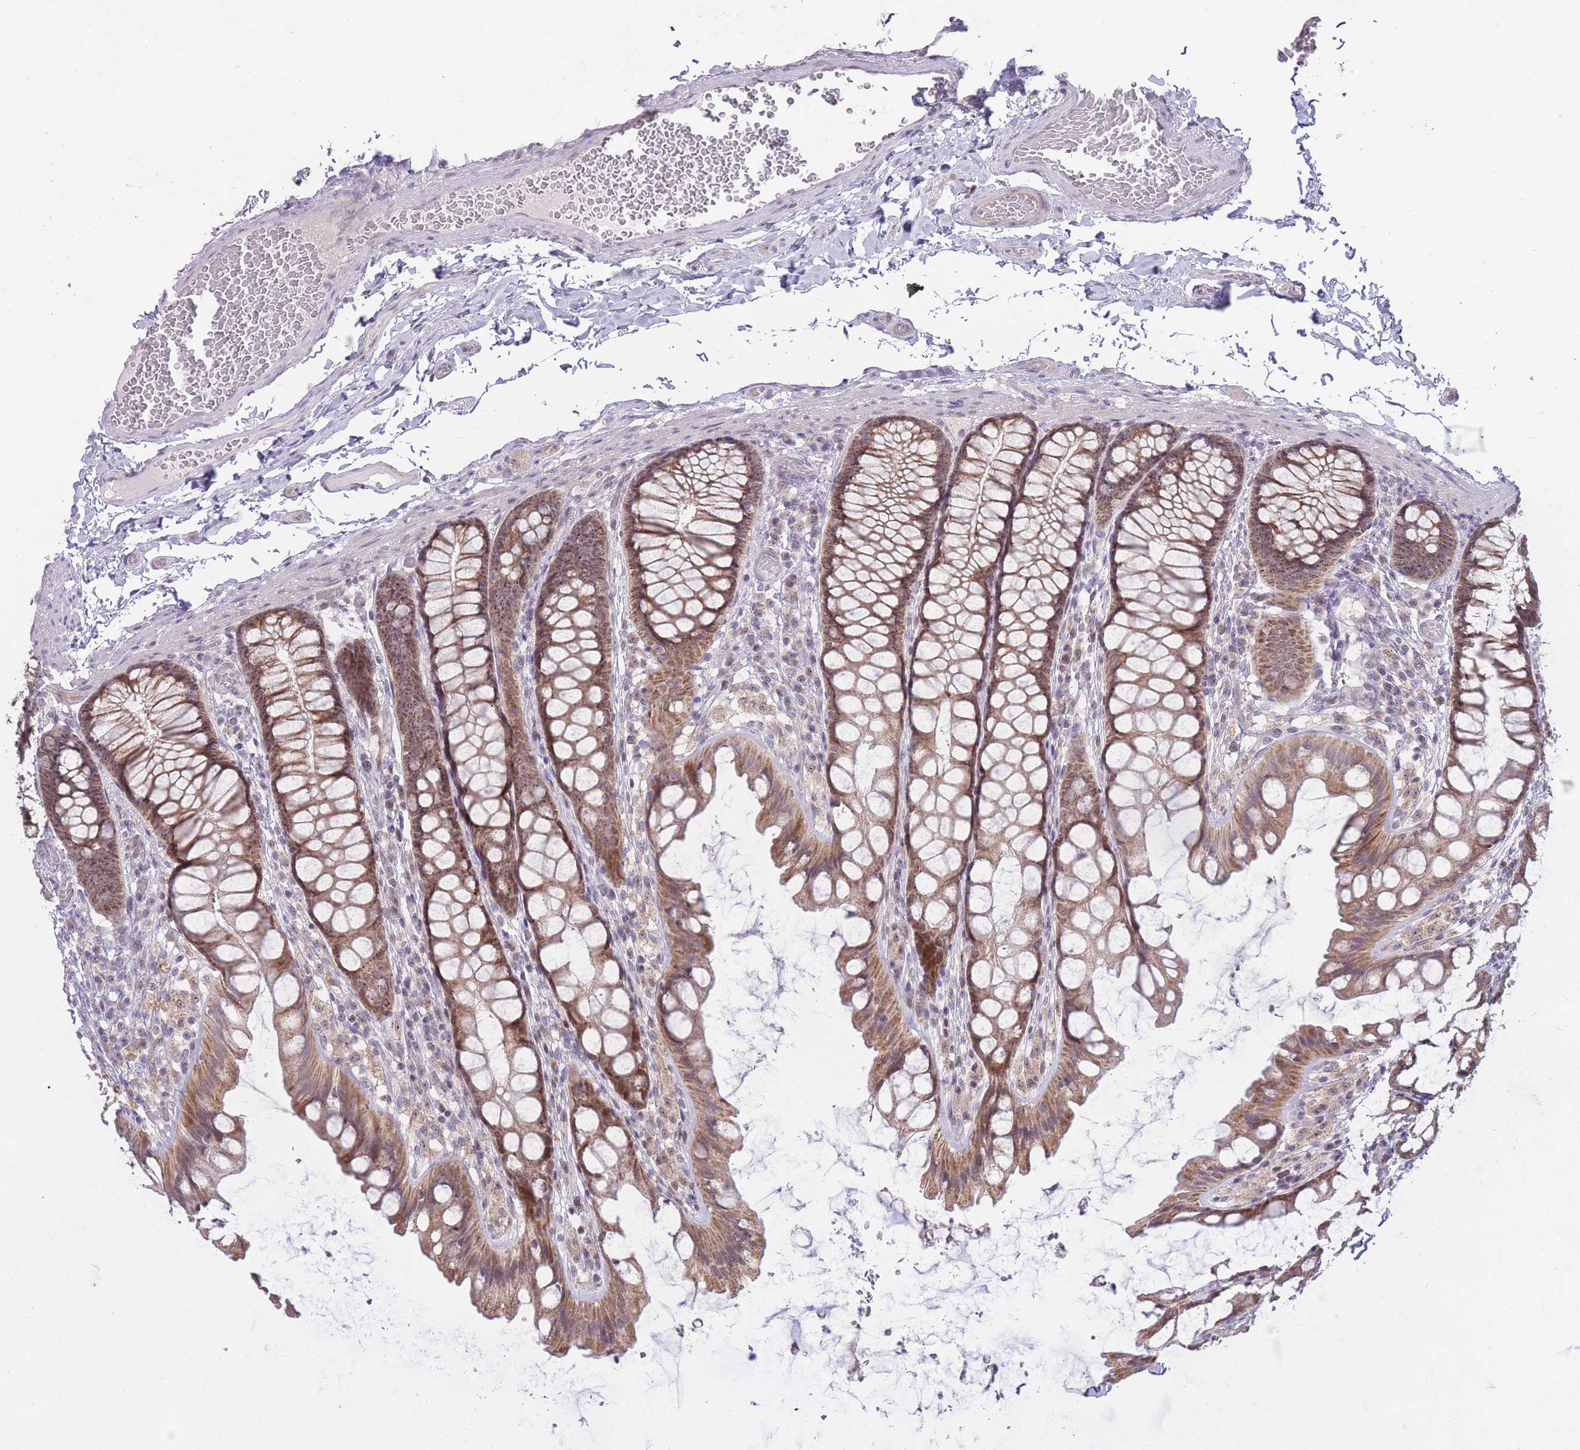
{"staining": {"intensity": "negative", "quantity": "none", "location": "none"}, "tissue": "colon", "cell_type": "Endothelial cells", "image_type": "normal", "snomed": [{"axis": "morphology", "description": "Normal tissue, NOS"}, {"axis": "topography", "description": "Colon"}], "caption": "This is an IHC image of normal colon. There is no staining in endothelial cells.", "gene": "MCIDAS", "patient": {"sex": "male", "age": 47}}